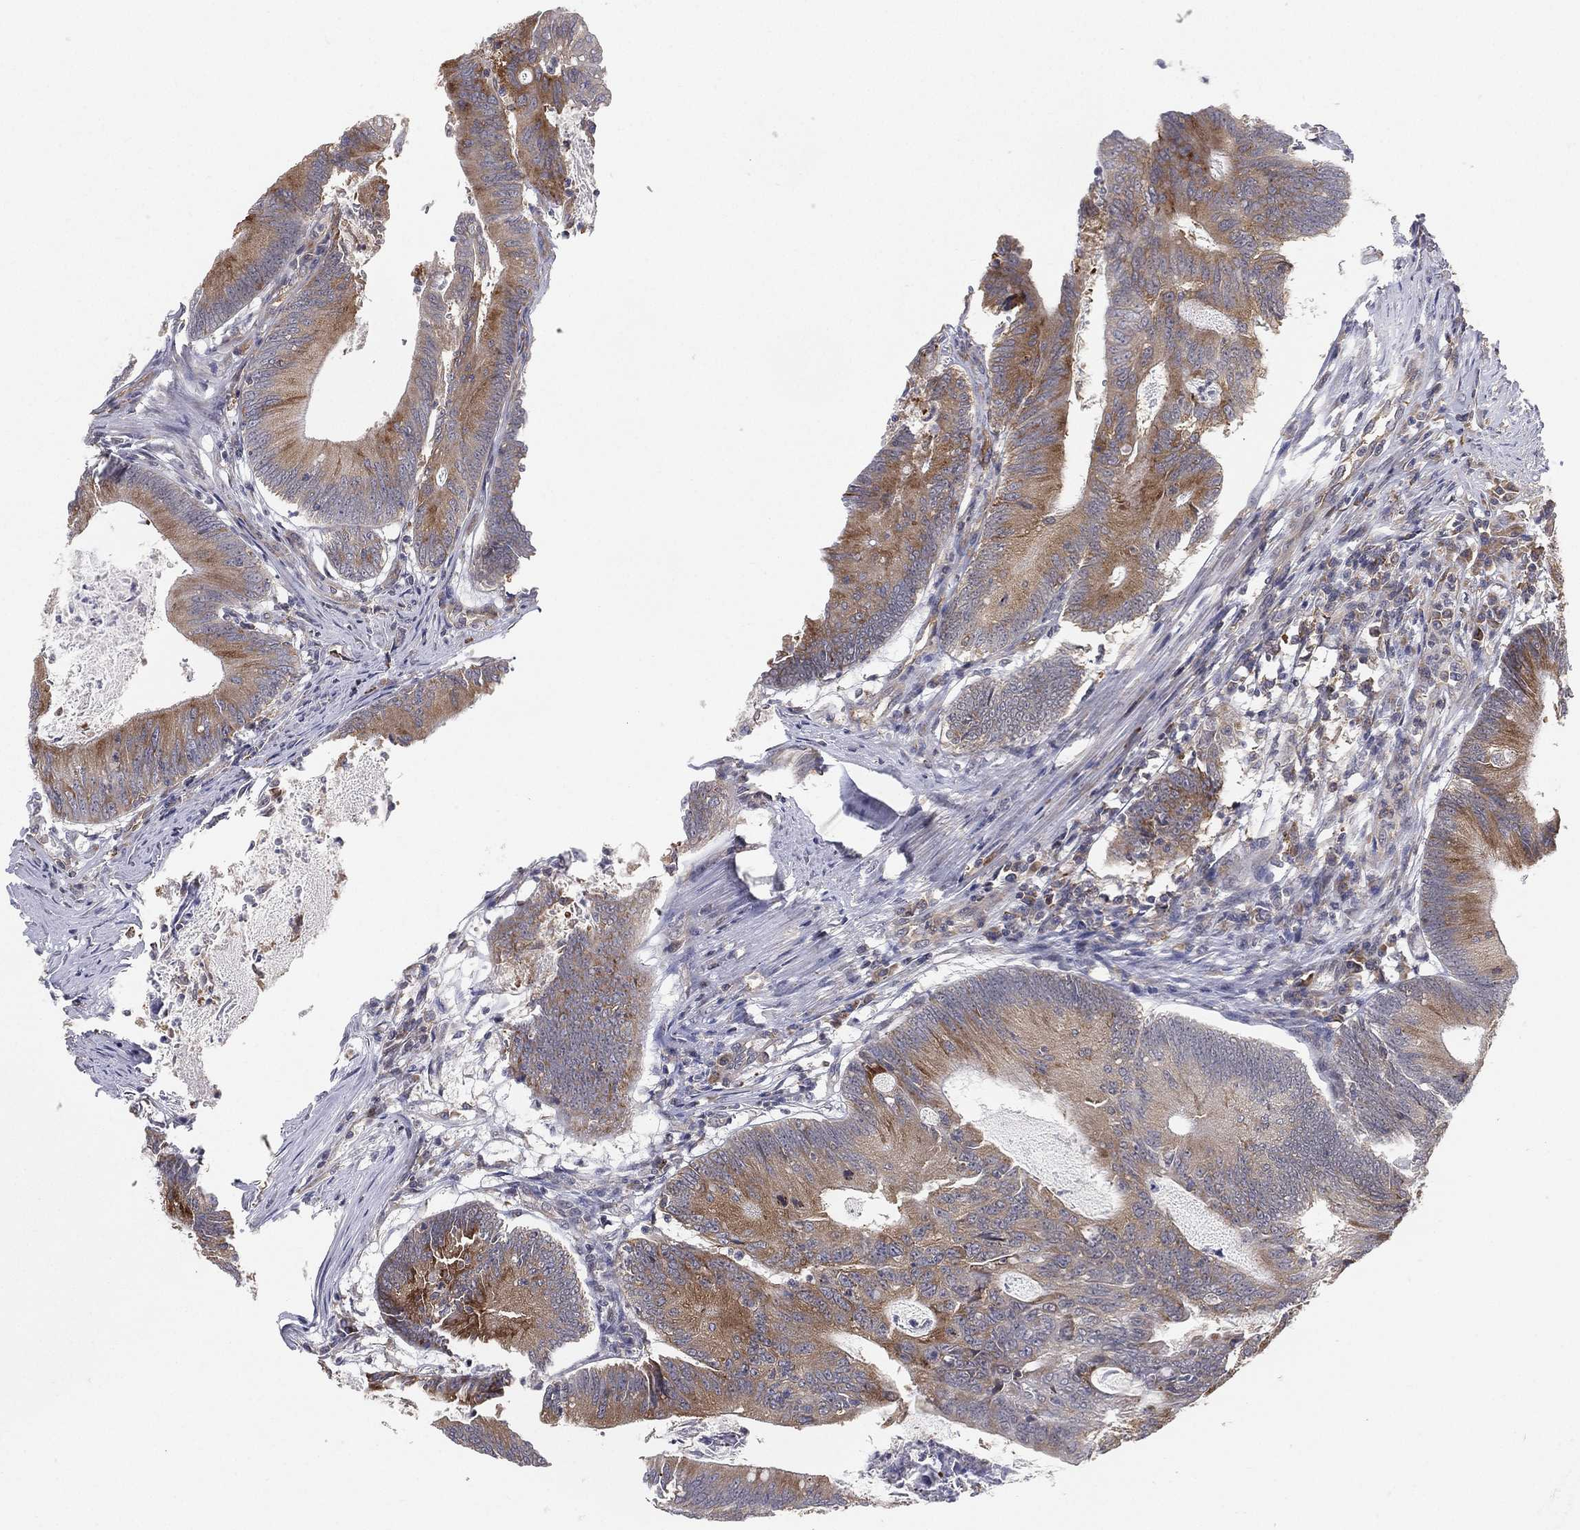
{"staining": {"intensity": "moderate", "quantity": "25%-75%", "location": "cytoplasmic/membranous"}, "tissue": "colorectal cancer", "cell_type": "Tumor cells", "image_type": "cancer", "snomed": [{"axis": "morphology", "description": "Adenocarcinoma, NOS"}, {"axis": "topography", "description": "Colon"}], "caption": "Adenocarcinoma (colorectal) was stained to show a protein in brown. There is medium levels of moderate cytoplasmic/membranous staining in about 25%-75% of tumor cells. The staining is performed using DAB brown chromogen to label protein expression. The nuclei are counter-stained blue using hematoxylin.", "gene": "TMTC4", "patient": {"sex": "female", "age": 70}}